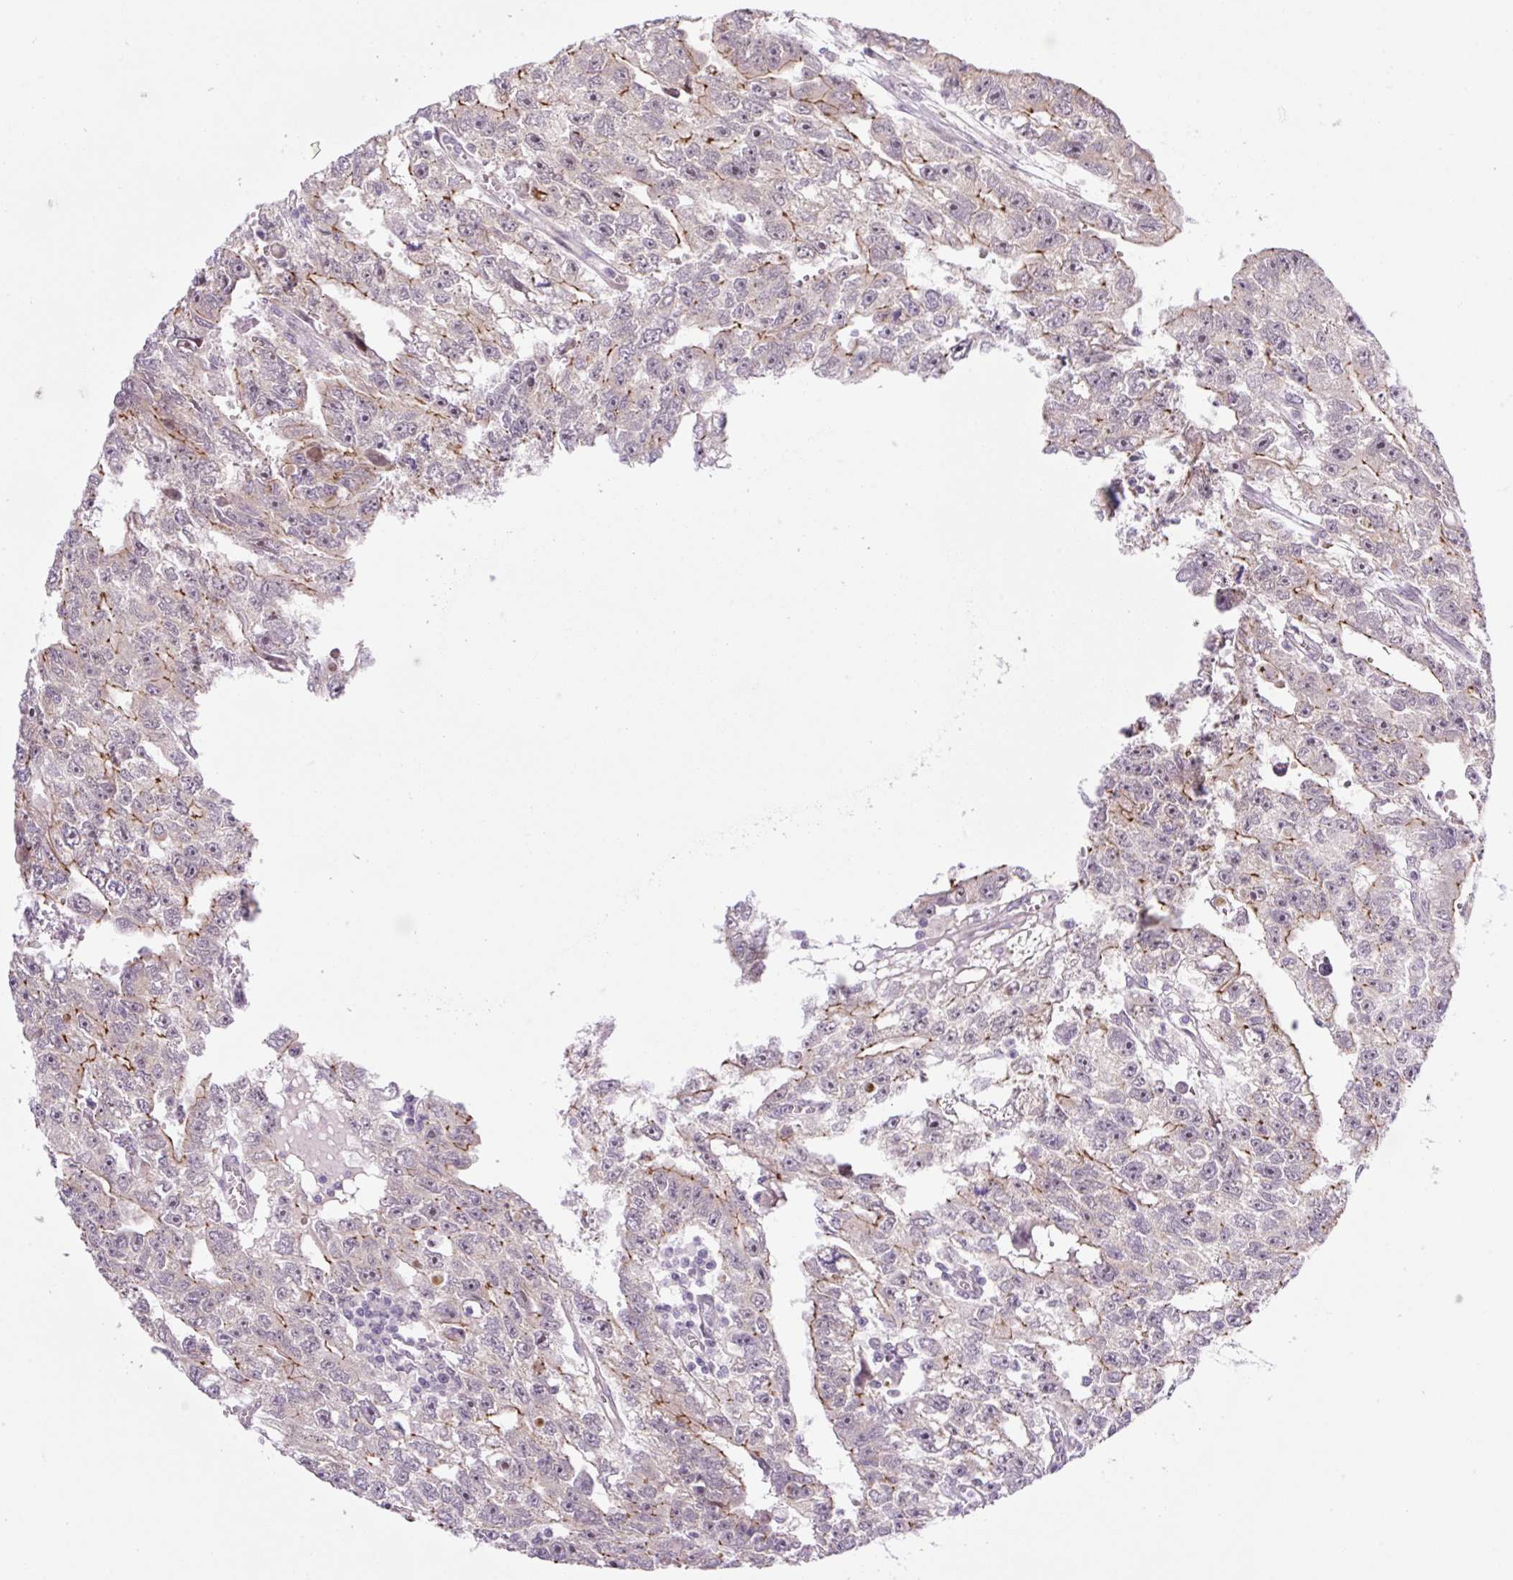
{"staining": {"intensity": "moderate", "quantity": "25%-75%", "location": "cytoplasmic/membranous"}, "tissue": "testis cancer", "cell_type": "Tumor cells", "image_type": "cancer", "snomed": [{"axis": "morphology", "description": "Carcinoma, Embryonal, NOS"}, {"axis": "topography", "description": "Testis"}], "caption": "High-power microscopy captured an IHC photomicrograph of testis cancer, revealing moderate cytoplasmic/membranous staining in approximately 25%-75% of tumor cells.", "gene": "ICE1", "patient": {"sex": "male", "age": 20}}